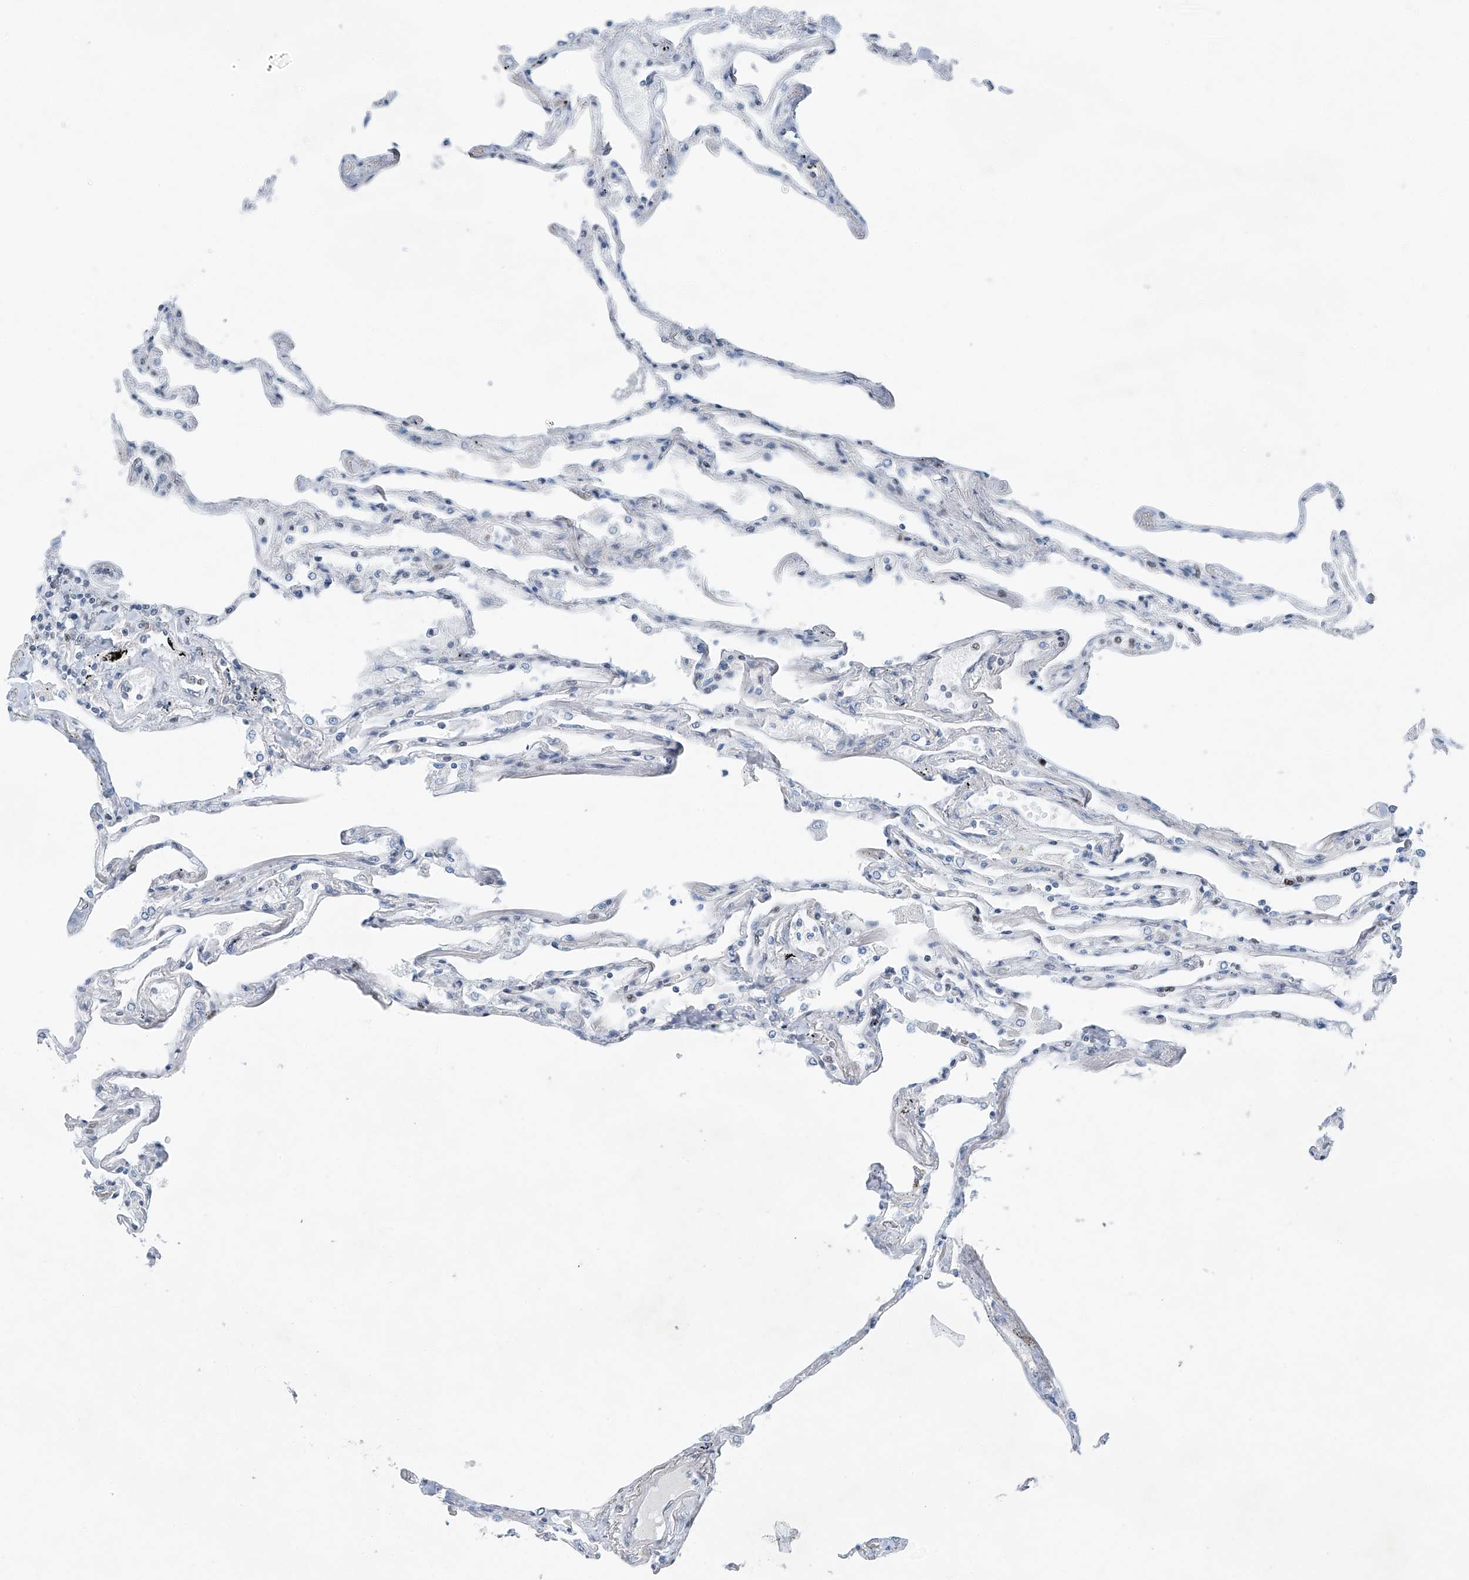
{"staining": {"intensity": "negative", "quantity": "none", "location": "none"}, "tissue": "lung", "cell_type": "Alveolar cells", "image_type": "normal", "snomed": [{"axis": "morphology", "description": "Normal tissue, NOS"}, {"axis": "topography", "description": "Lung"}], "caption": "DAB immunohistochemical staining of benign lung shows no significant expression in alveolar cells.", "gene": "TAF8", "patient": {"sex": "female", "age": 67}}